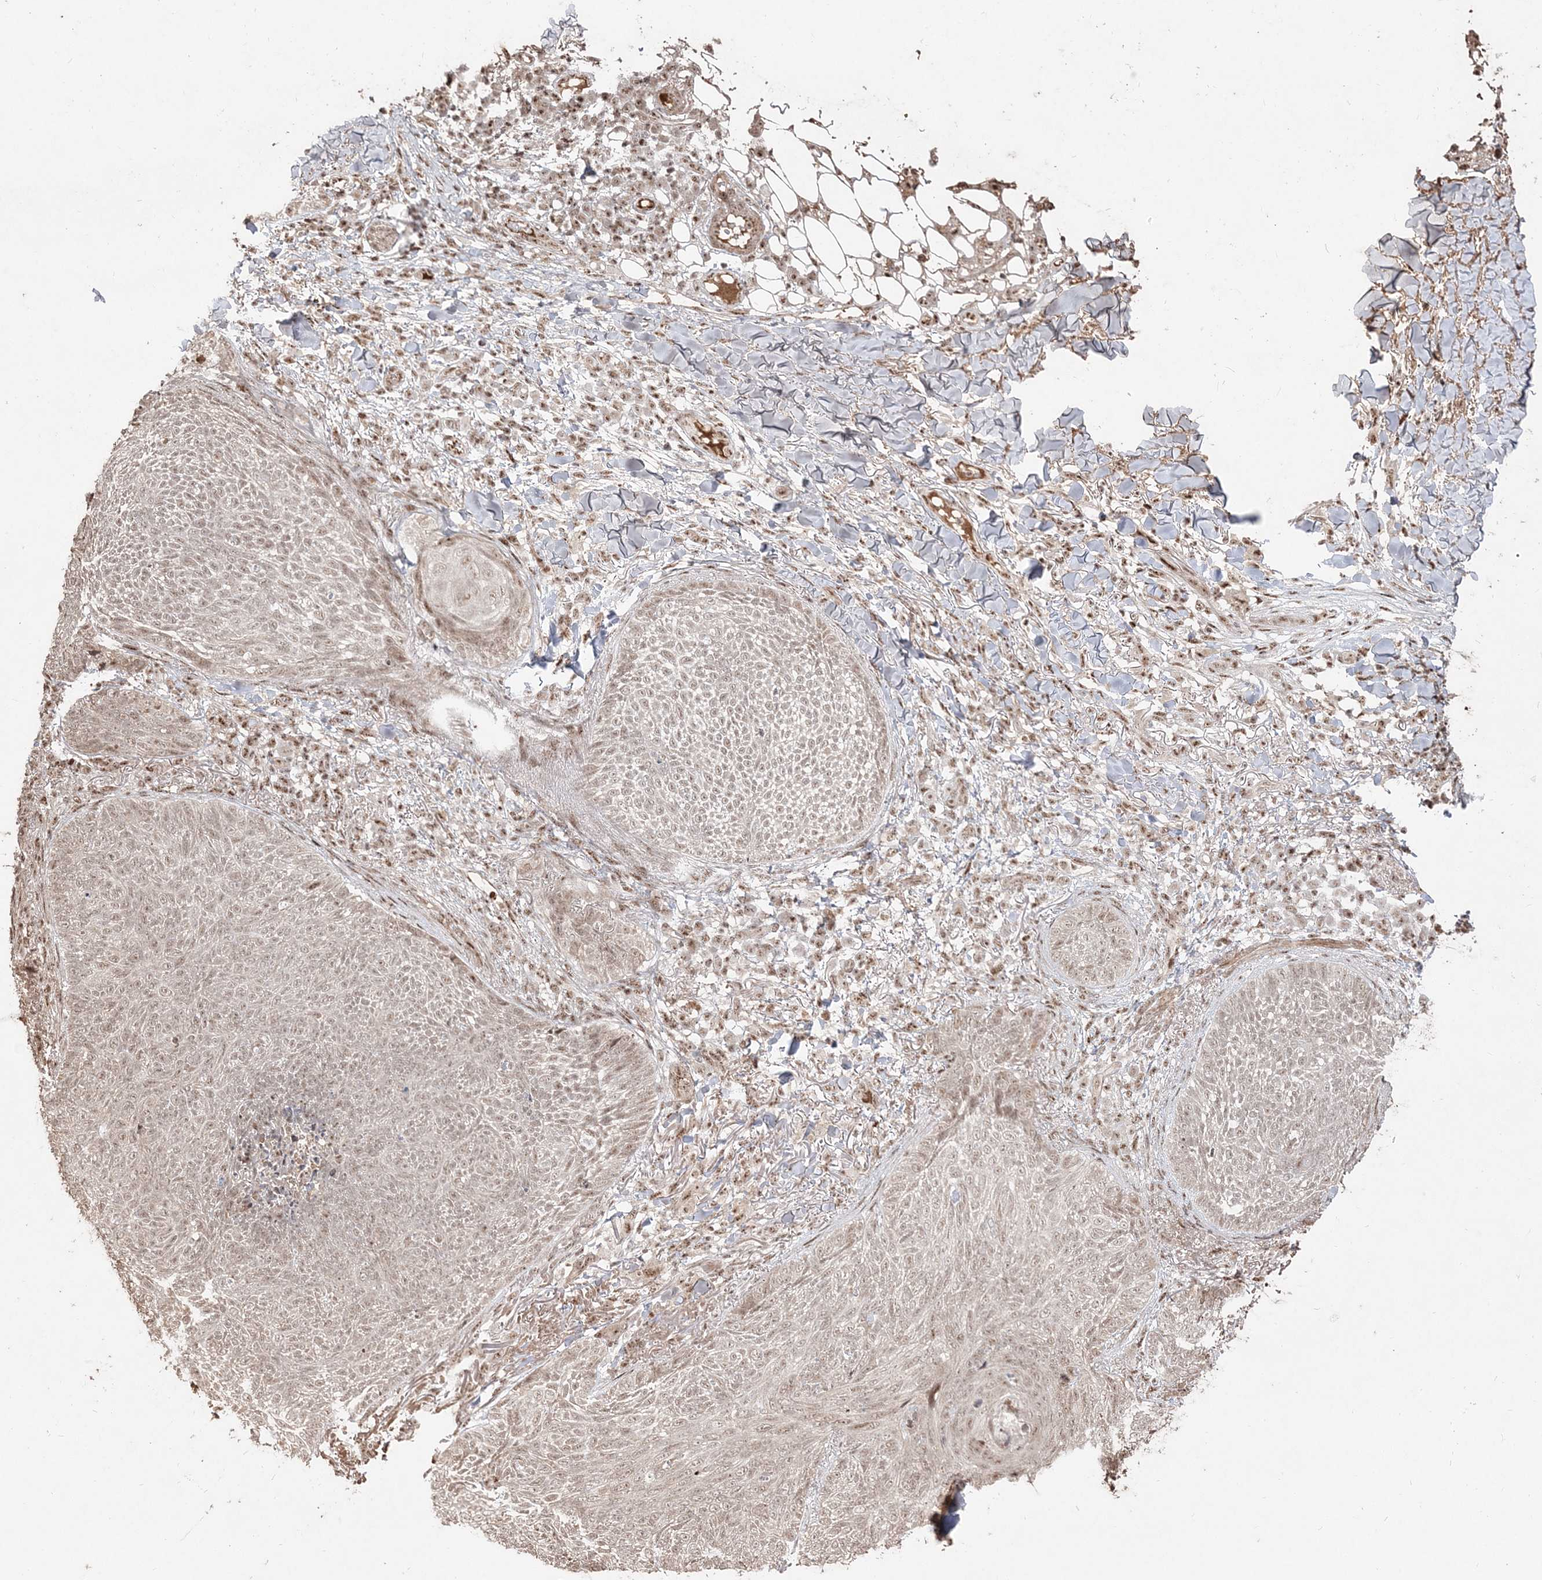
{"staining": {"intensity": "weak", "quantity": ">75%", "location": "nuclear"}, "tissue": "skin cancer", "cell_type": "Tumor cells", "image_type": "cancer", "snomed": [{"axis": "morphology", "description": "Basal cell carcinoma"}, {"axis": "topography", "description": "Skin"}], "caption": "Skin basal cell carcinoma stained with immunohistochemistry reveals weak nuclear staining in about >75% of tumor cells.", "gene": "RBM17", "patient": {"sex": "male", "age": 85}}